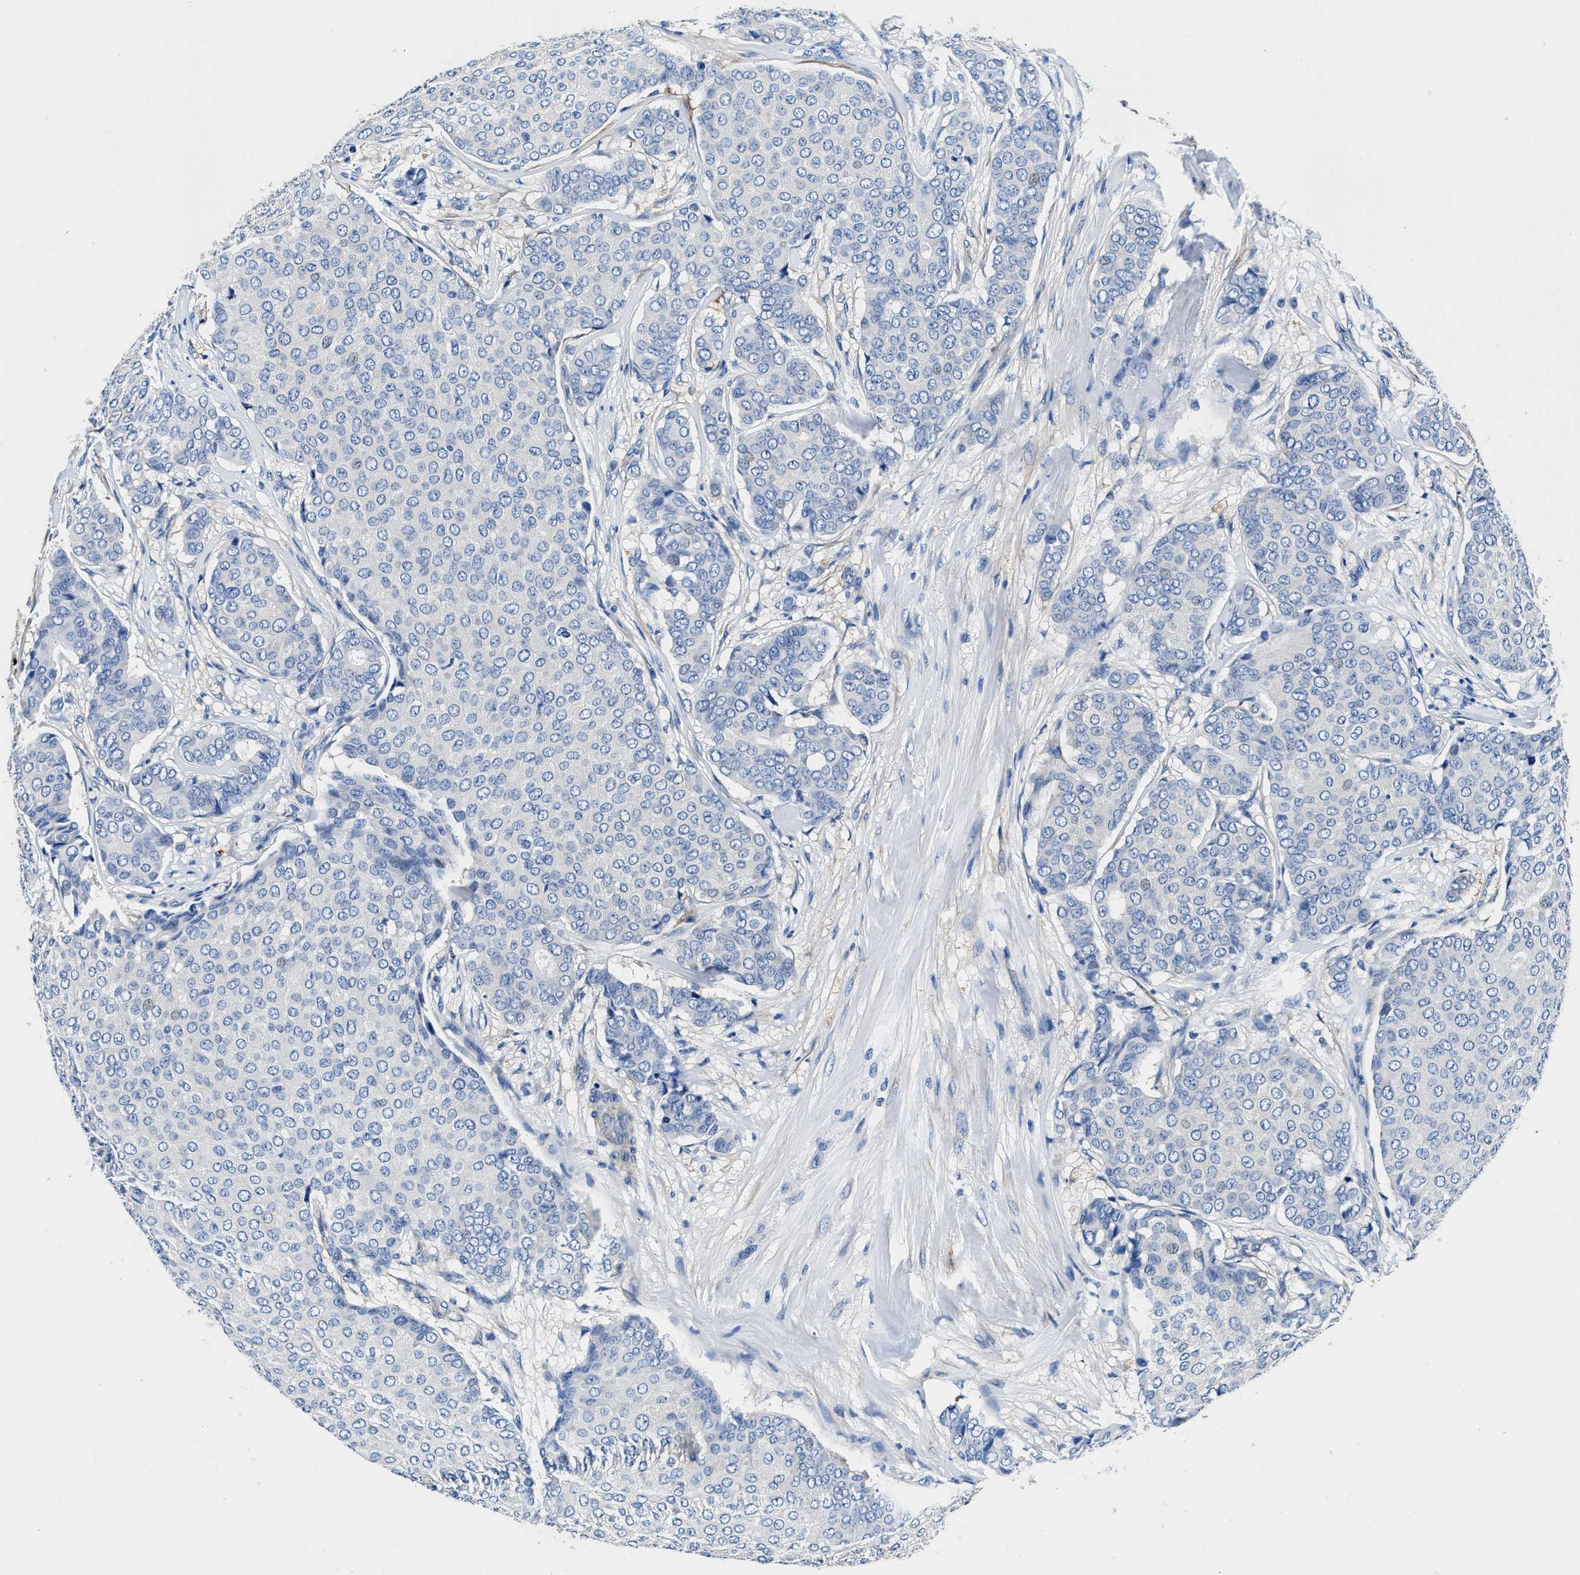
{"staining": {"intensity": "negative", "quantity": "none", "location": "none"}, "tissue": "breast cancer", "cell_type": "Tumor cells", "image_type": "cancer", "snomed": [{"axis": "morphology", "description": "Duct carcinoma"}, {"axis": "topography", "description": "Breast"}], "caption": "Tumor cells are negative for protein expression in human breast cancer.", "gene": "NEU1", "patient": {"sex": "female", "age": 75}}